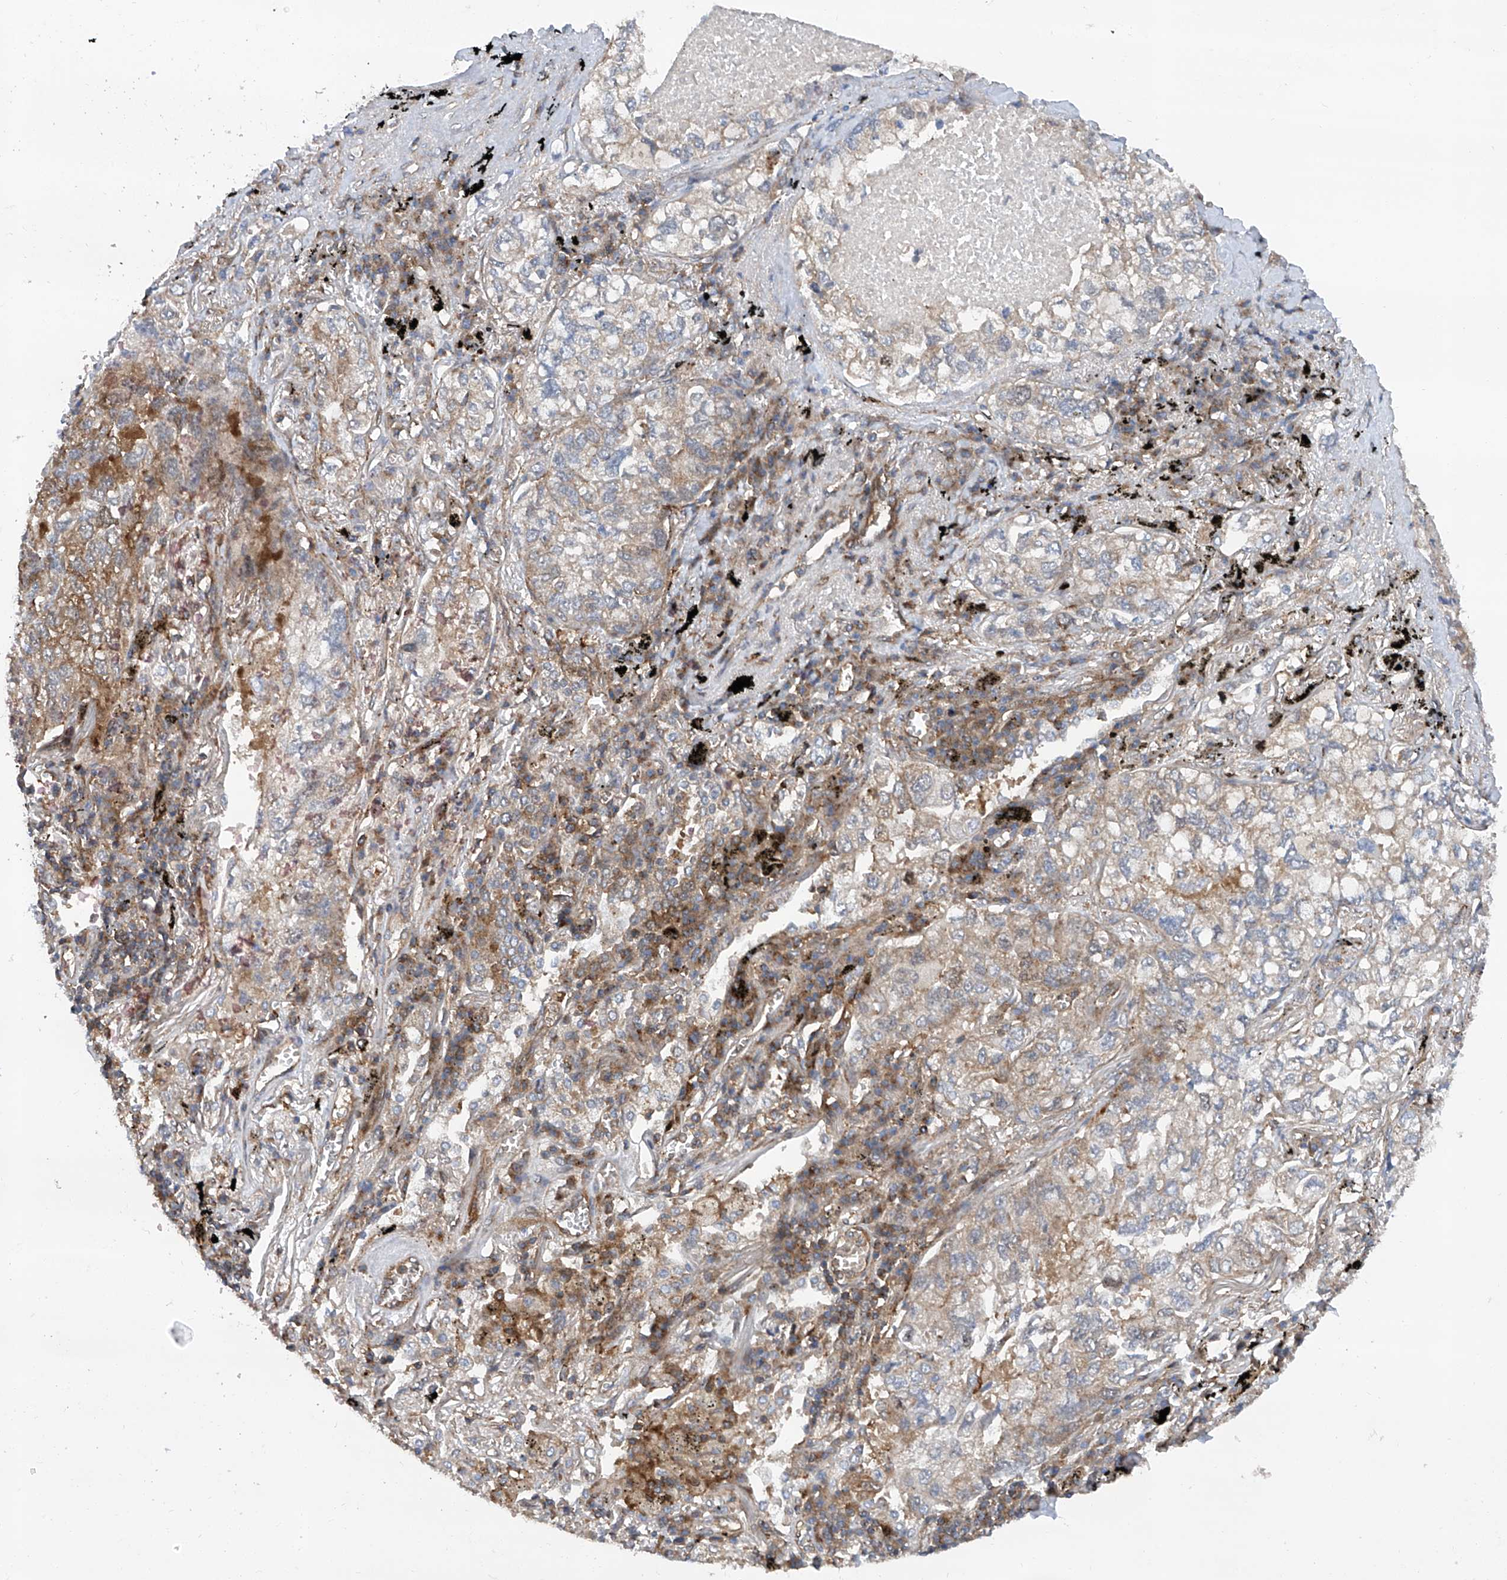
{"staining": {"intensity": "weak", "quantity": "<25%", "location": "cytoplasmic/membranous"}, "tissue": "lung cancer", "cell_type": "Tumor cells", "image_type": "cancer", "snomed": [{"axis": "morphology", "description": "Adenocarcinoma, NOS"}, {"axis": "topography", "description": "Lung"}], "caption": "The histopathology image reveals no staining of tumor cells in lung cancer. (DAB (3,3'-diaminobenzidine) IHC visualized using brightfield microscopy, high magnification).", "gene": "SMAP1", "patient": {"sex": "male", "age": 65}}